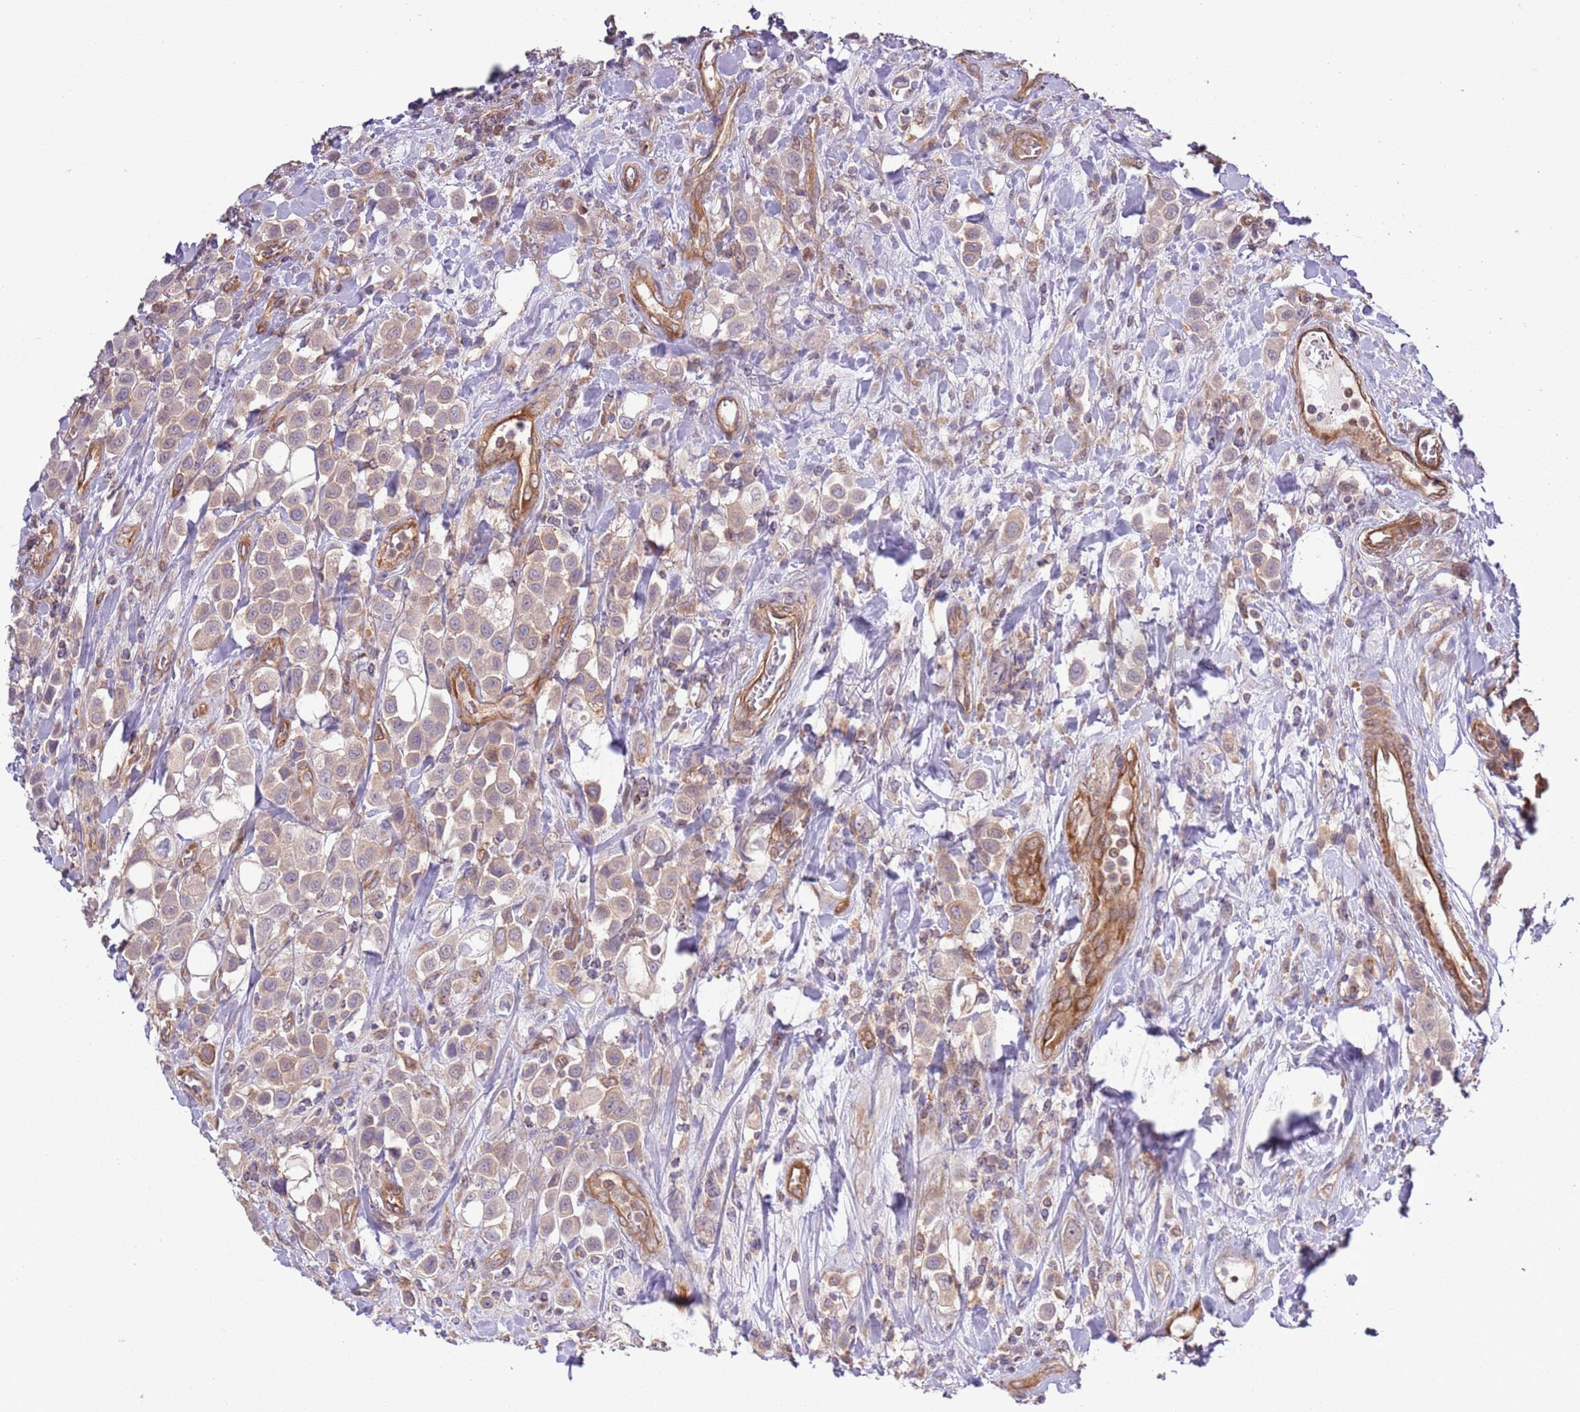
{"staining": {"intensity": "weak", "quantity": "25%-75%", "location": "cytoplasmic/membranous"}, "tissue": "urothelial cancer", "cell_type": "Tumor cells", "image_type": "cancer", "snomed": [{"axis": "morphology", "description": "Urothelial carcinoma, High grade"}, {"axis": "topography", "description": "Urinary bladder"}], "caption": "A photomicrograph of human urothelial cancer stained for a protein reveals weak cytoplasmic/membranous brown staining in tumor cells. (DAB (3,3'-diaminobenzidine) IHC, brown staining for protein, blue staining for nuclei).", "gene": "LPIN2", "patient": {"sex": "male", "age": 50}}